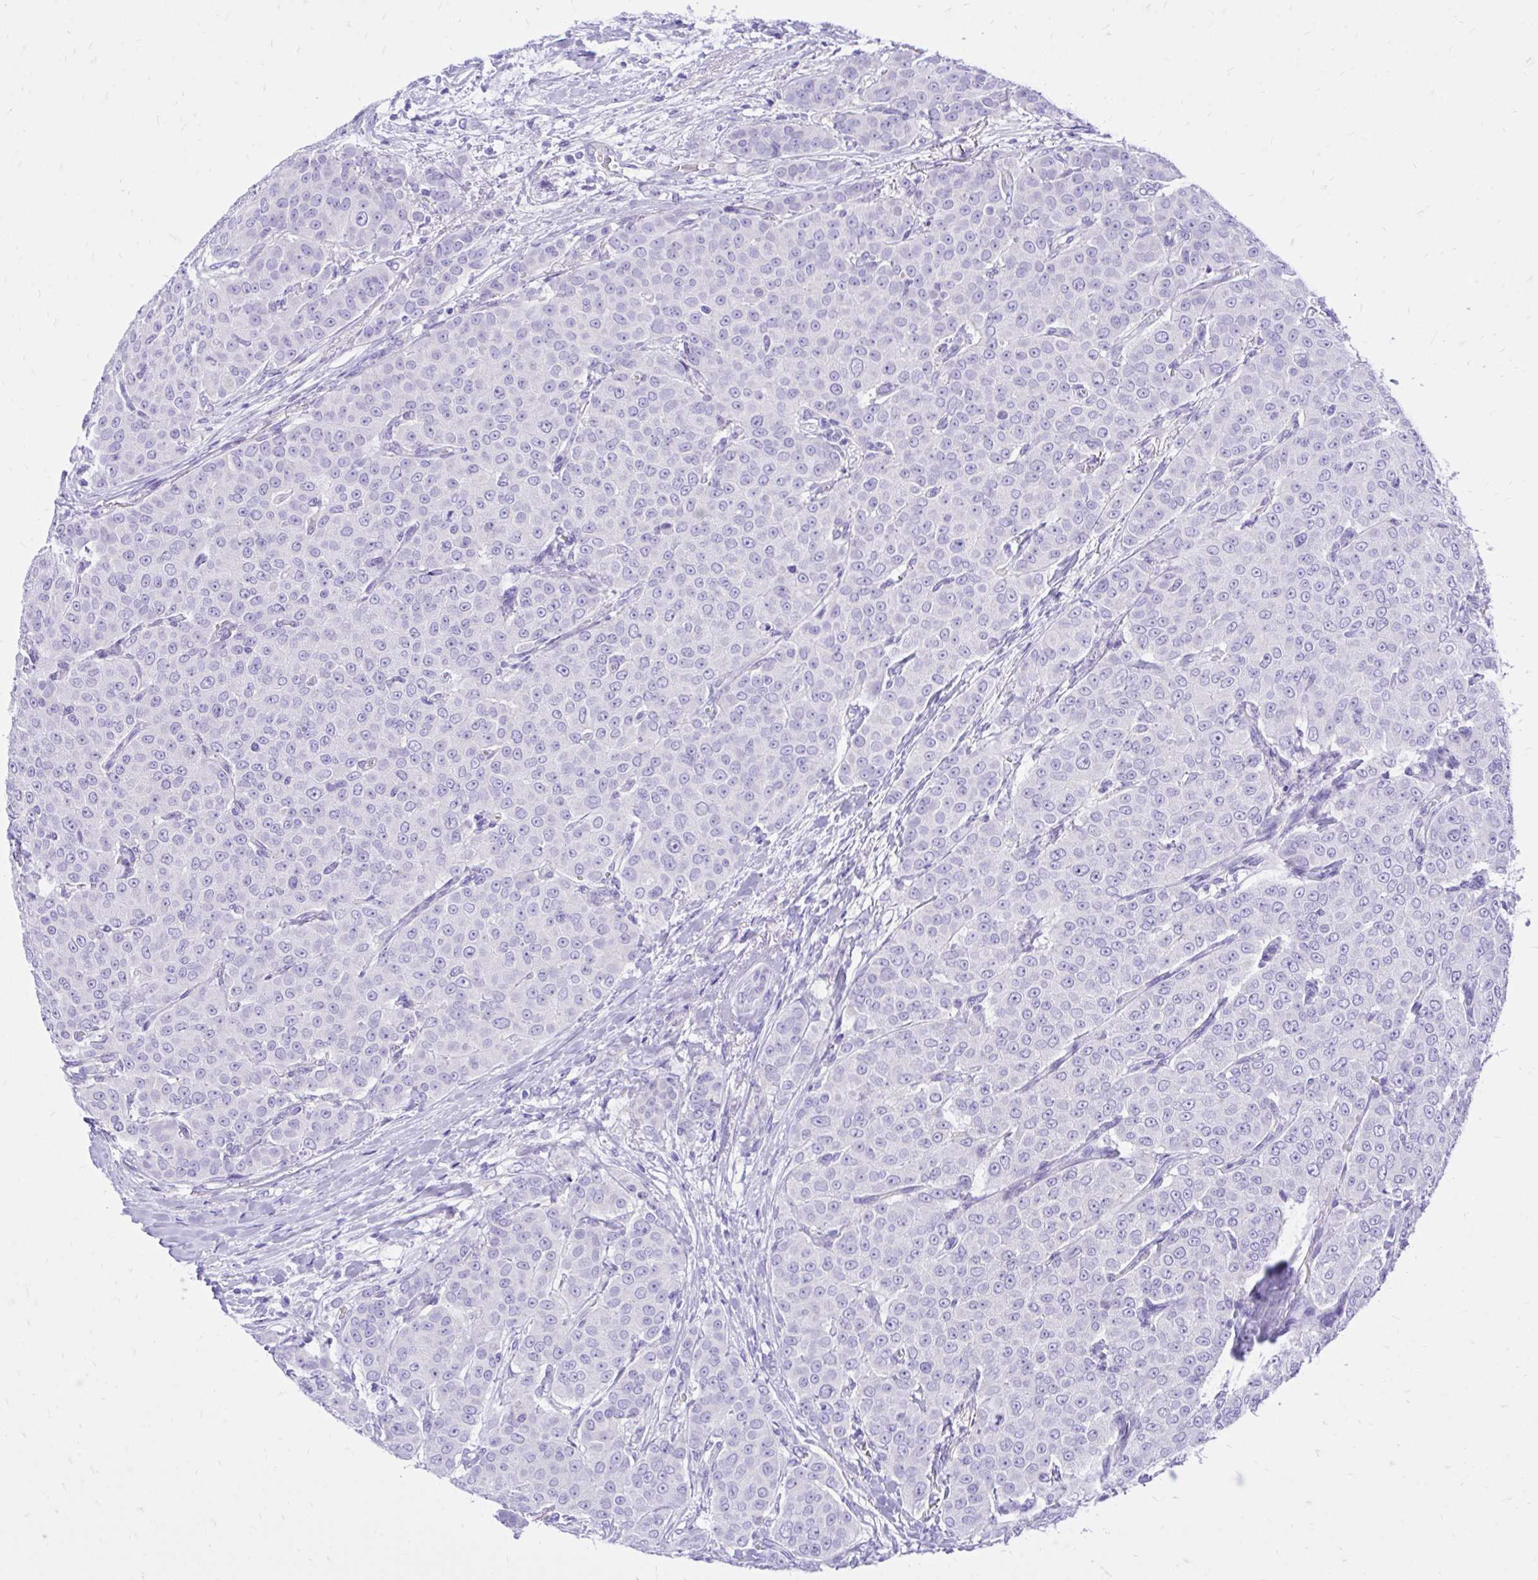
{"staining": {"intensity": "negative", "quantity": "none", "location": "none"}, "tissue": "breast cancer", "cell_type": "Tumor cells", "image_type": "cancer", "snomed": [{"axis": "morphology", "description": "Duct carcinoma"}, {"axis": "topography", "description": "Breast"}], "caption": "This micrograph is of intraductal carcinoma (breast) stained with IHC to label a protein in brown with the nuclei are counter-stained blue. There is no staining in tumor cells. (DAB (3,3'-diaminobenzidine) immunohistochemistry (IHC), high magnification).", "gene": "MON1A", "patient": {"sex": "female", "age": 91}}